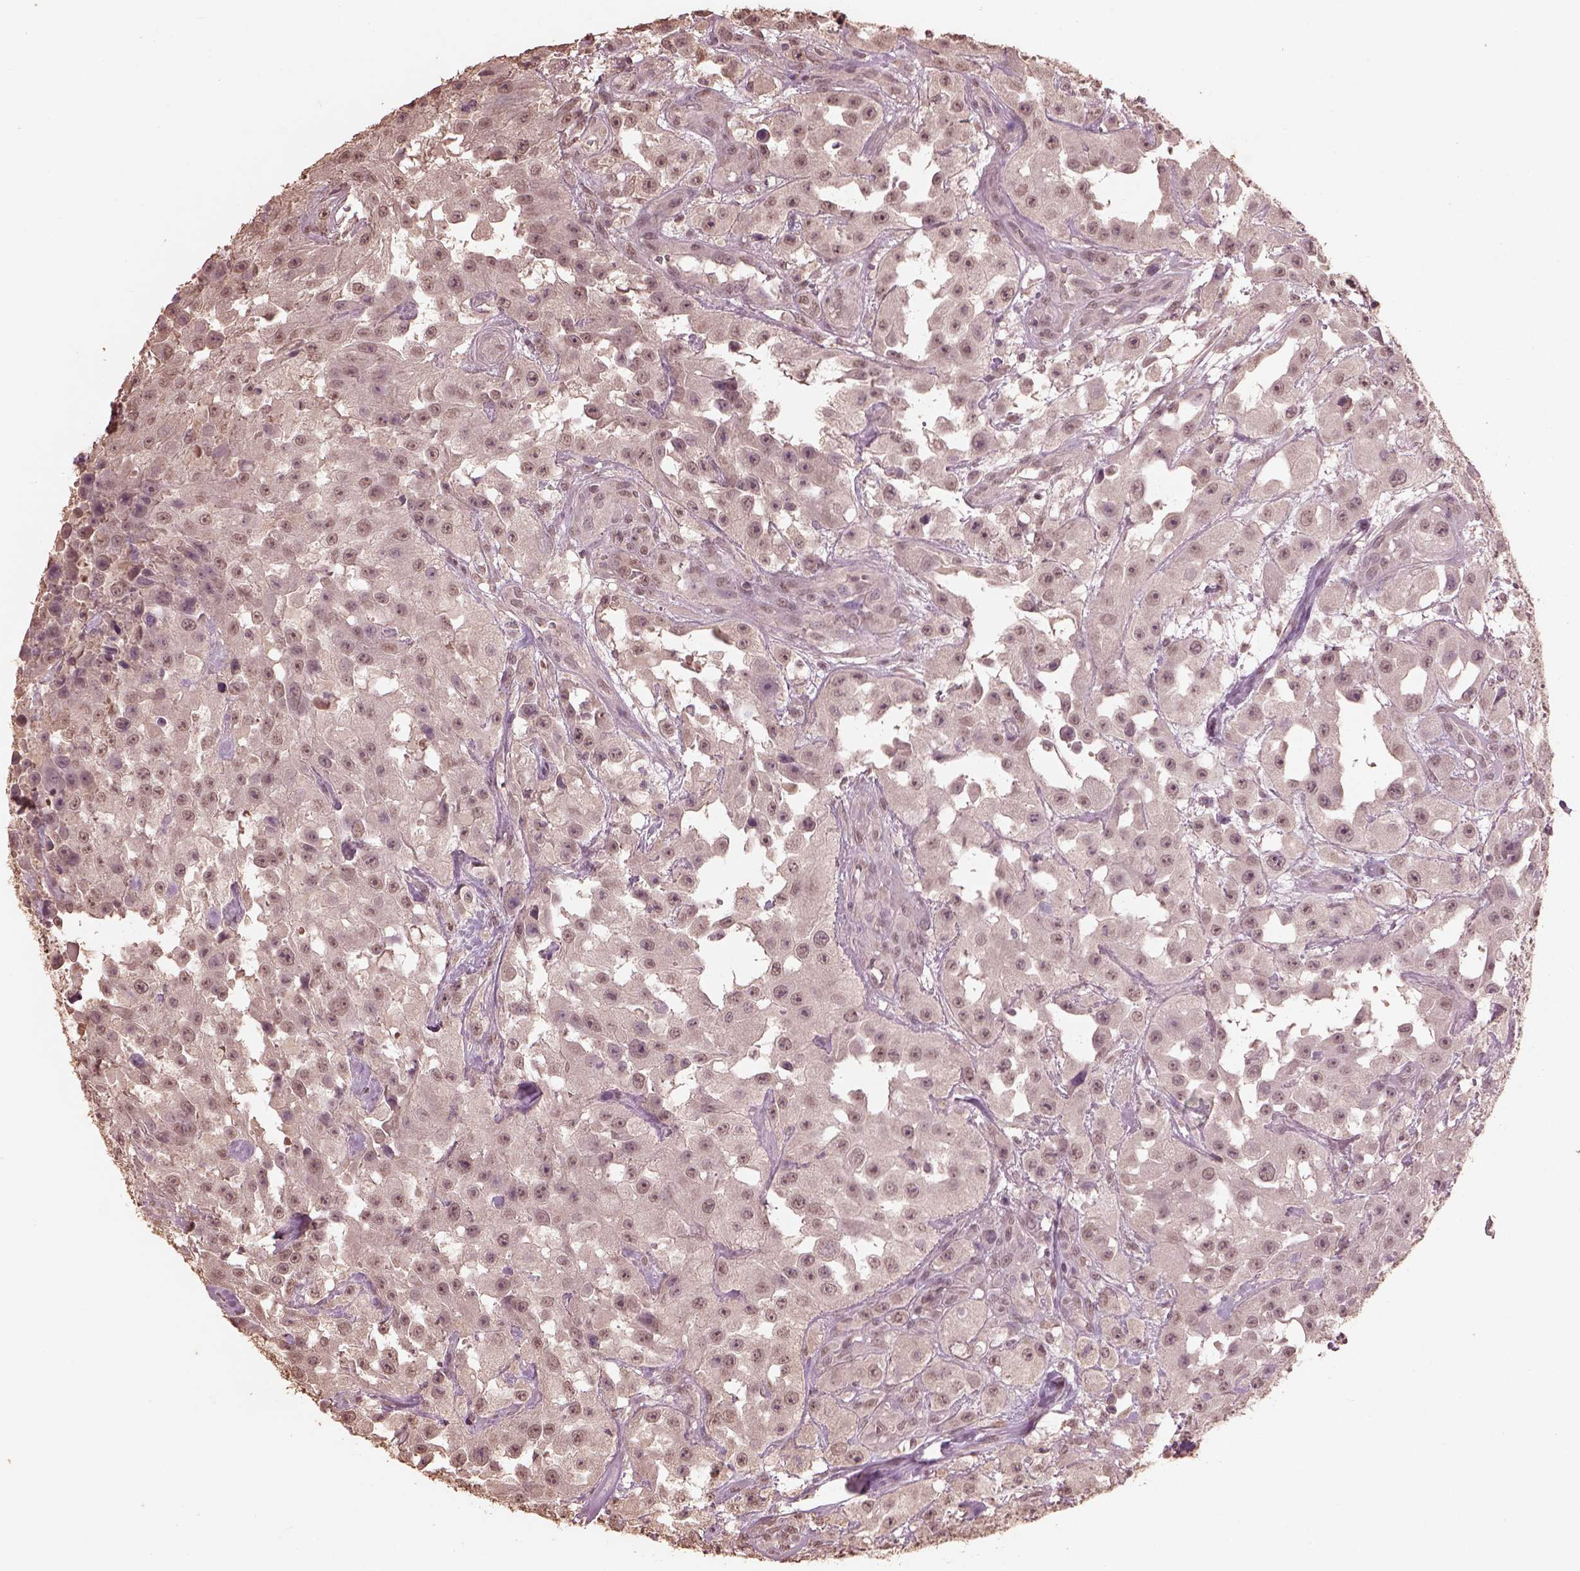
{"staining": {"intensity": "weak", "quantity": "<25%", "location": "nuclear"}, "tissue": "urothelial cancer", "cell_type": "Tumor cells", "image_type": "cancer", "snomed": [{"axis": "morphology", "description": "Urothelial carcinoma, High grade"}, {"axis": "topography", "description": "Urinary bladder"}], "caption": "Micrograph shows no significant protein expression in tumor cells of urothelial cancer.", "gene": "CPT1C", "patient": {"sex": "male", "age": 79}}